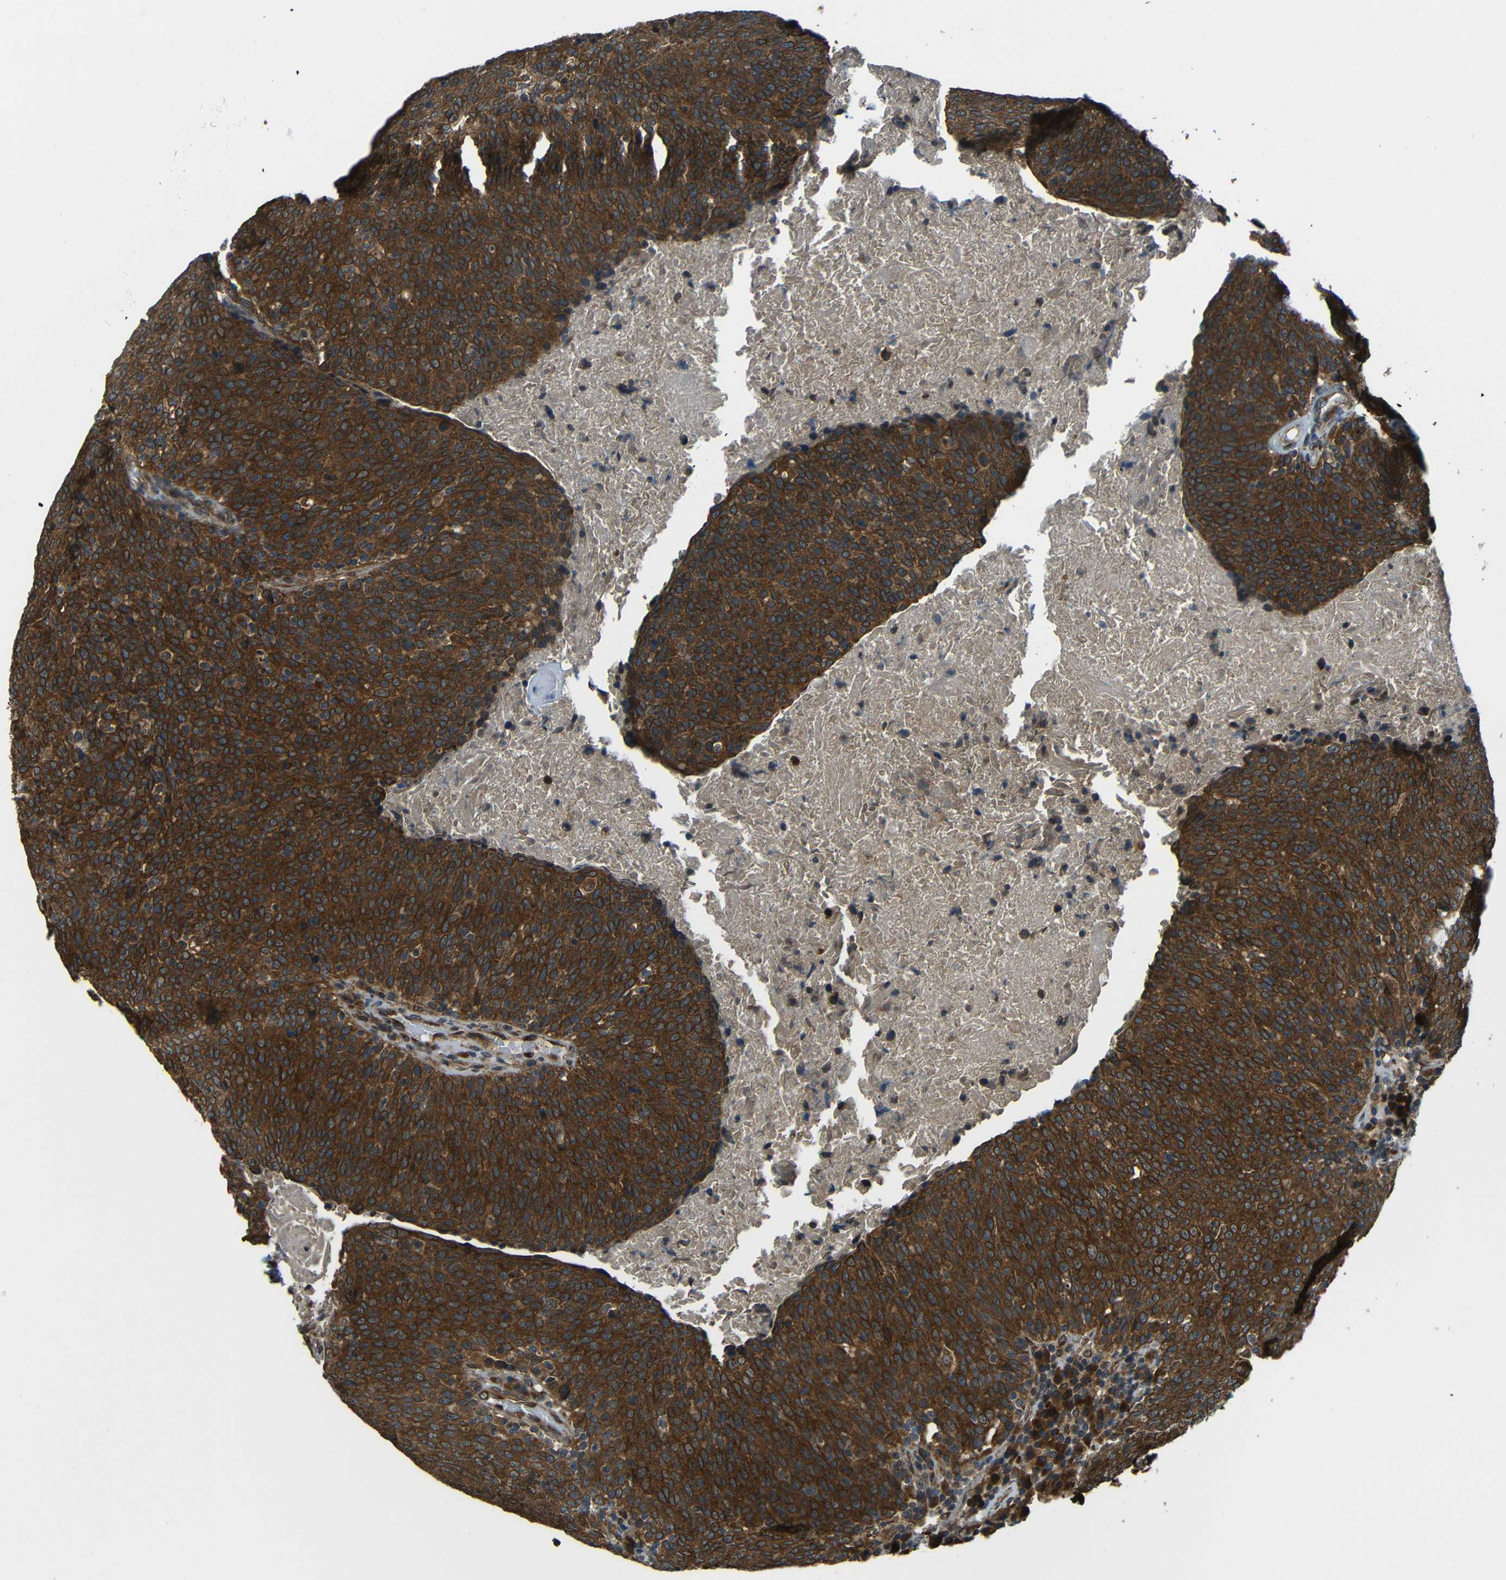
{"staining": {"intensity": "strong", "quantity": ">75%", "location": "cytoplasmic/membranous"}, "tissue": "head and neck cancer", "cell_type": "Tumor cells", "image_type": "cancer", "snomed": [{"axis": "morphology", "description": "Squamous cell carcinoma, NOS"}, {"axis": "morphology", "description": "Squamous cell carcinoma, metastatic, NOS"}, {"axis": "topography", "description": "Lymph node"}, {"axis": "topography", "description": "Head-Neck"}], "caption": "A photomicrograph showing strong cytoplasmic/membranous staining in approximately >75% of tumor cells in head and neck metastatic squamous cell carcinoma, as visualized by brown immunohistochemical staining.", "gene": "VAPB", "patient": {"sex": "male", "age": 62}}